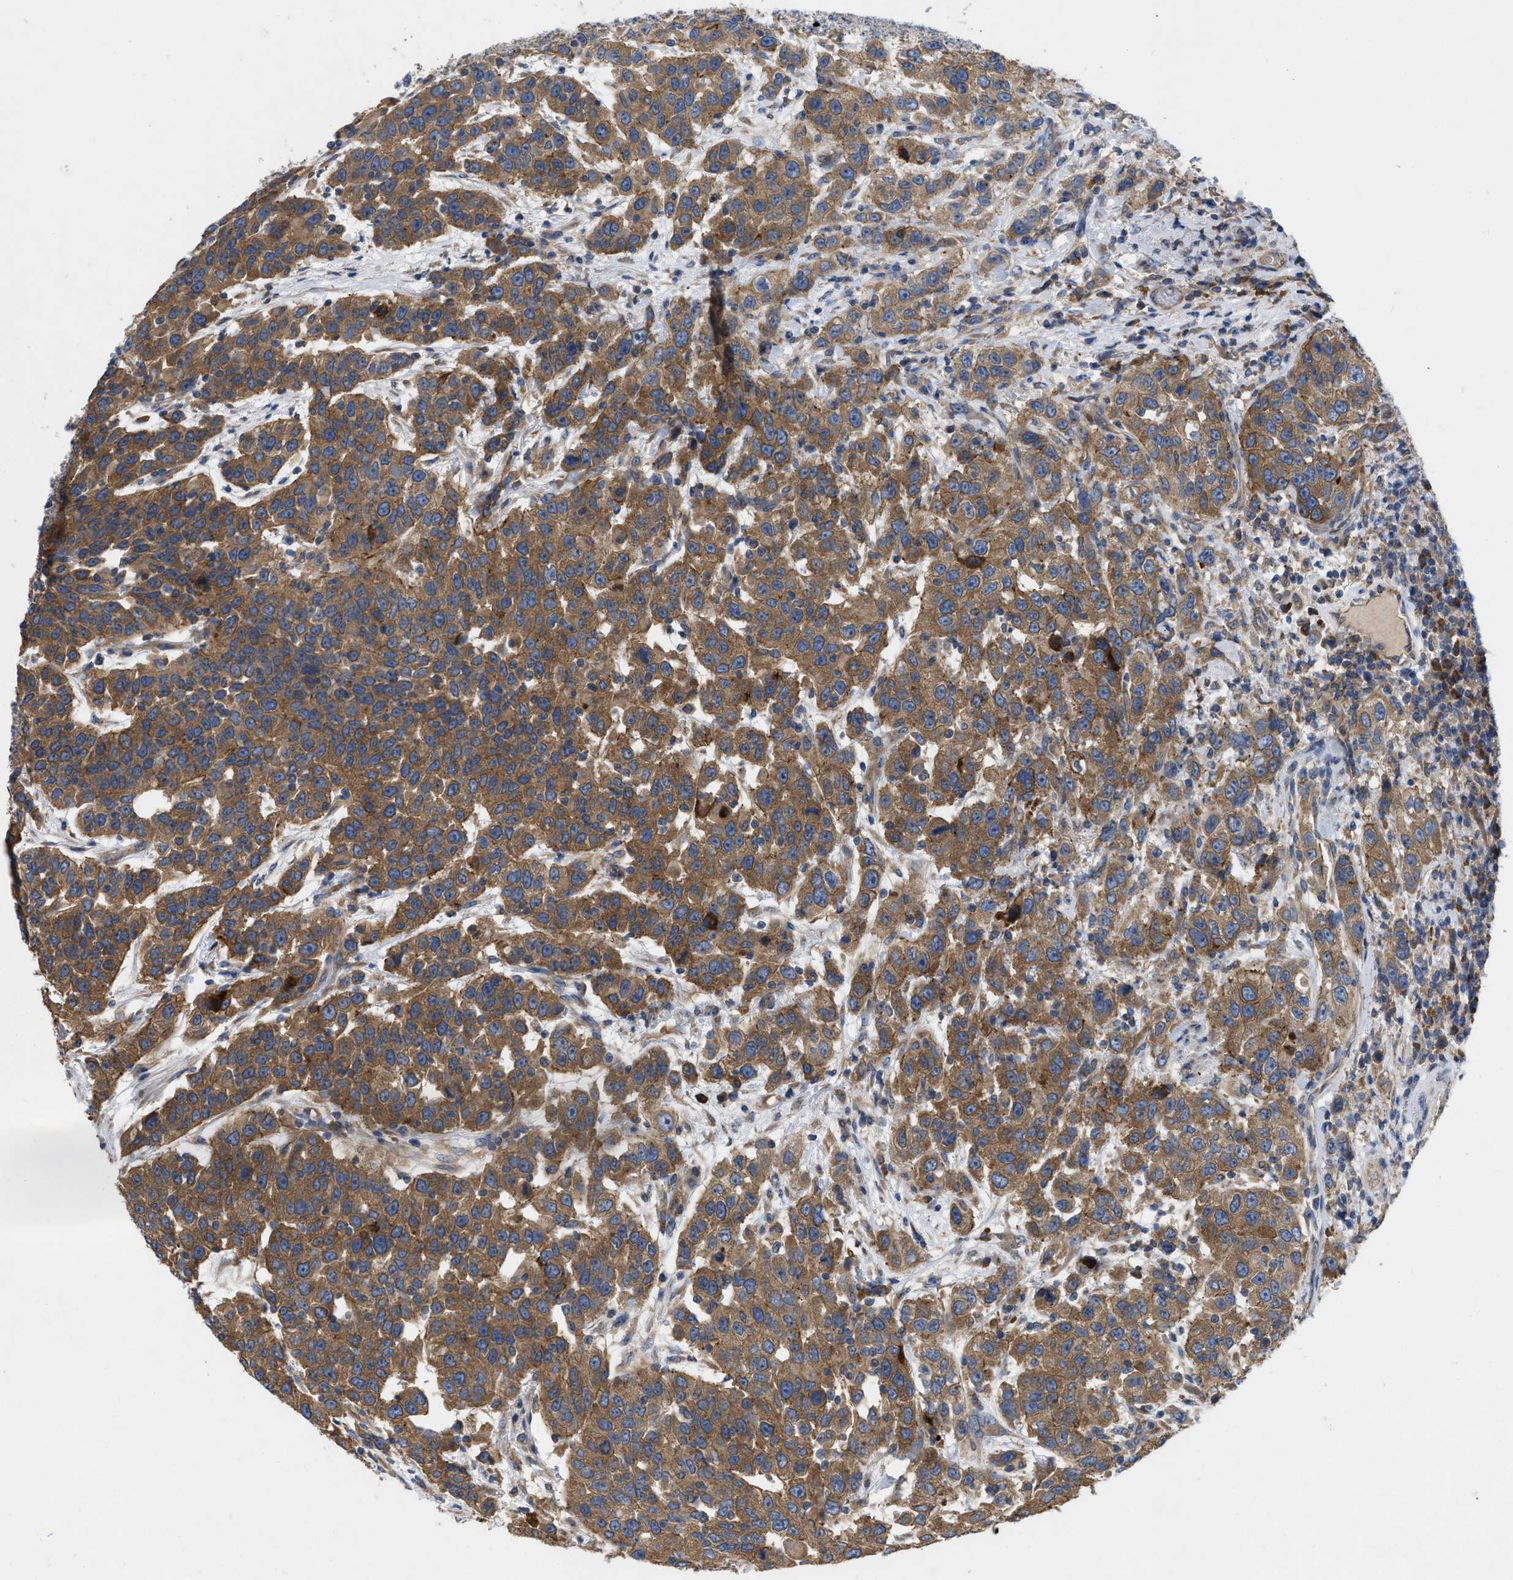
{"staining": {"intensity": "moderate", "quantity": ">75%", "location": "cytoplasmic/membranous"}, "tissue": "urothelial cancer", "cell_type": "Tumor cells", "image_type": "cancer", "snomed": [{"axis": "morphology", "description": "Urothelial carcinoma, High grade"}, {"axis": "topography", "description": "Urinary bladder"}], "caption": "Tumor cells show medium levels of moderate cytoplasmic/membranous staining in about >75% of cells in human urothelial cancer.", "gene": "TMEM131", "patient": {"sex": "female", "age": 80}}